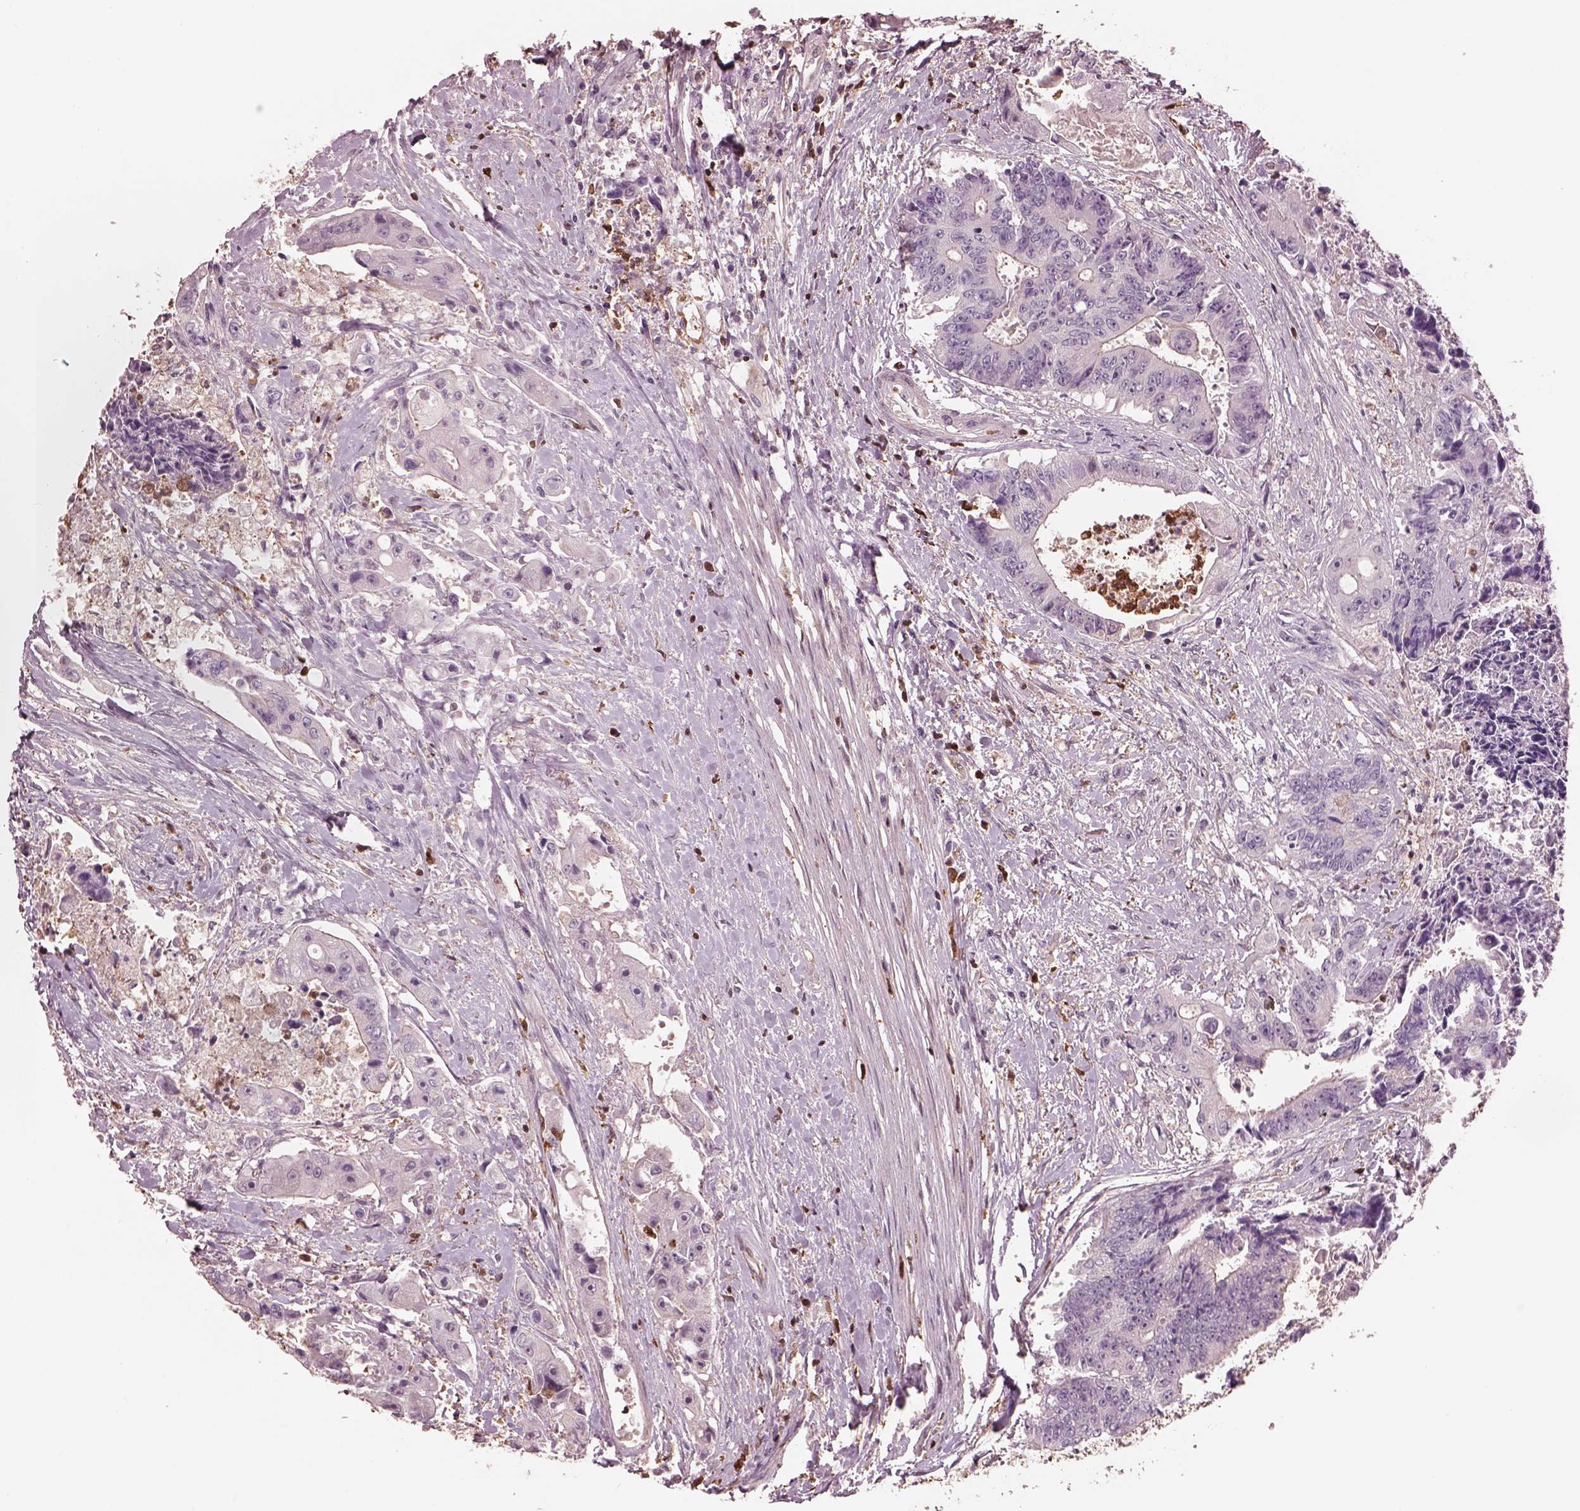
{"staining": {"intensity": "negative", "quantity": "none", "location": "none"}, "tissue": "colorectal cancer", "cell_type": "Tumor cells", "image_type": "cancer", "snomed": [{"axis": "morphology", "description": "Adenocarcinoma, NOS"}, {"axis": "topography", "description": "Rectum"}], "caption": "There is no significant expression in tumor cells of adenocarcinoma (colorectal).", "gene": "IL31RA", "patient": {"sex": "male", "age": 54}}